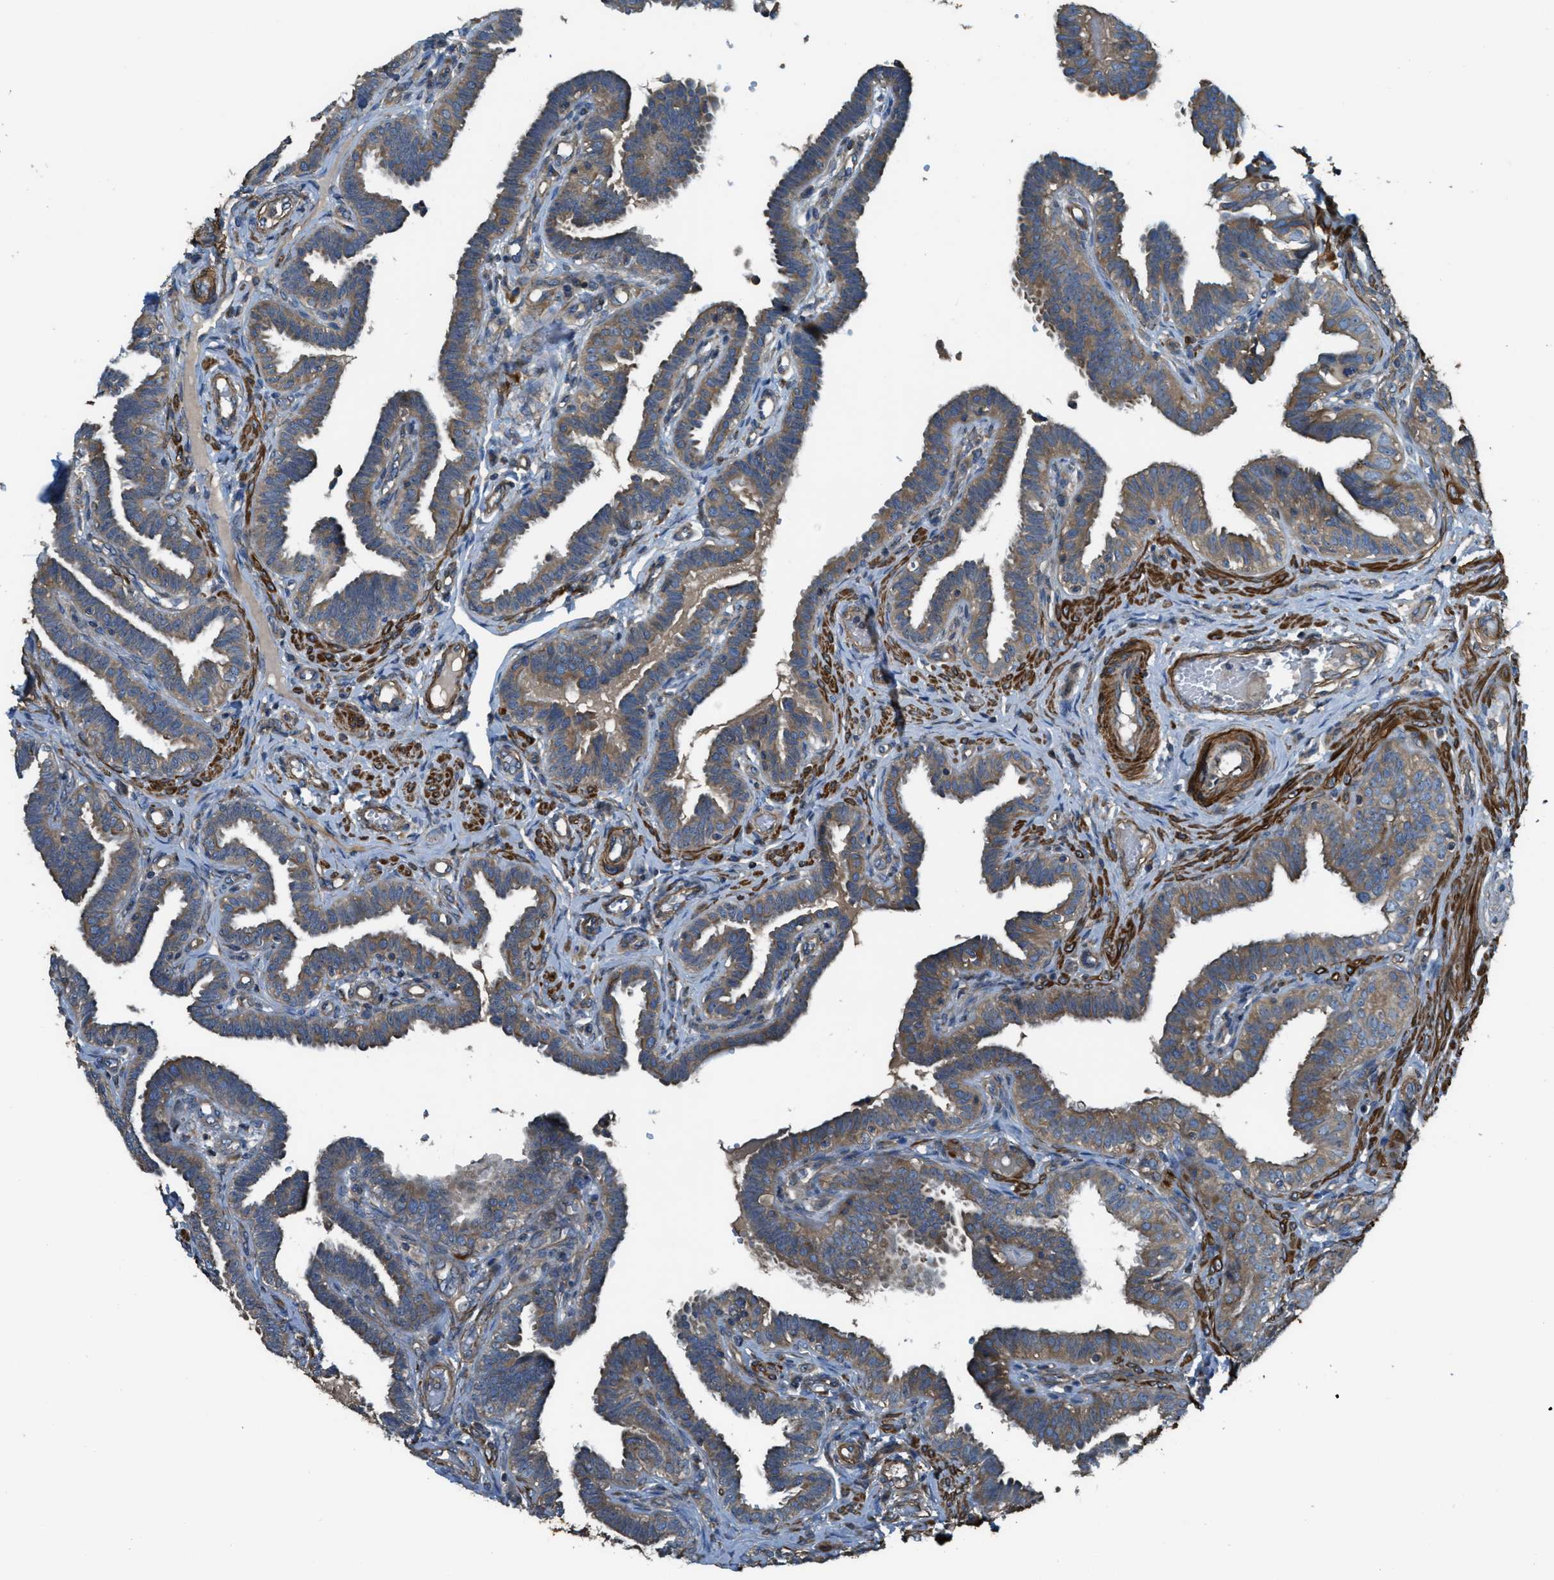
{"staining": {"intensity": "moderate", "quantity": ">75%", "location": "cytoplasmic/membranous"}, "tissue": "fallopian tube", "cell_type": "Glandular cells", "image_type": "normal", "snomed": [{"axis": "morphology", "description": "Normal tissue, NOS"}, {"axis": "topography", "description": "Fallopian tube"}, {"axis": "topography", "description": "Placenta"}], "caption": "This is a micrograph of immunohistochemistry (IHC) staining of benign fallopian tube, which shows moderate staining in the cytoplasmic/membranous of glandular cells.", "gene": "VEZT", "patient": {"sex": "female", "age": 34}}